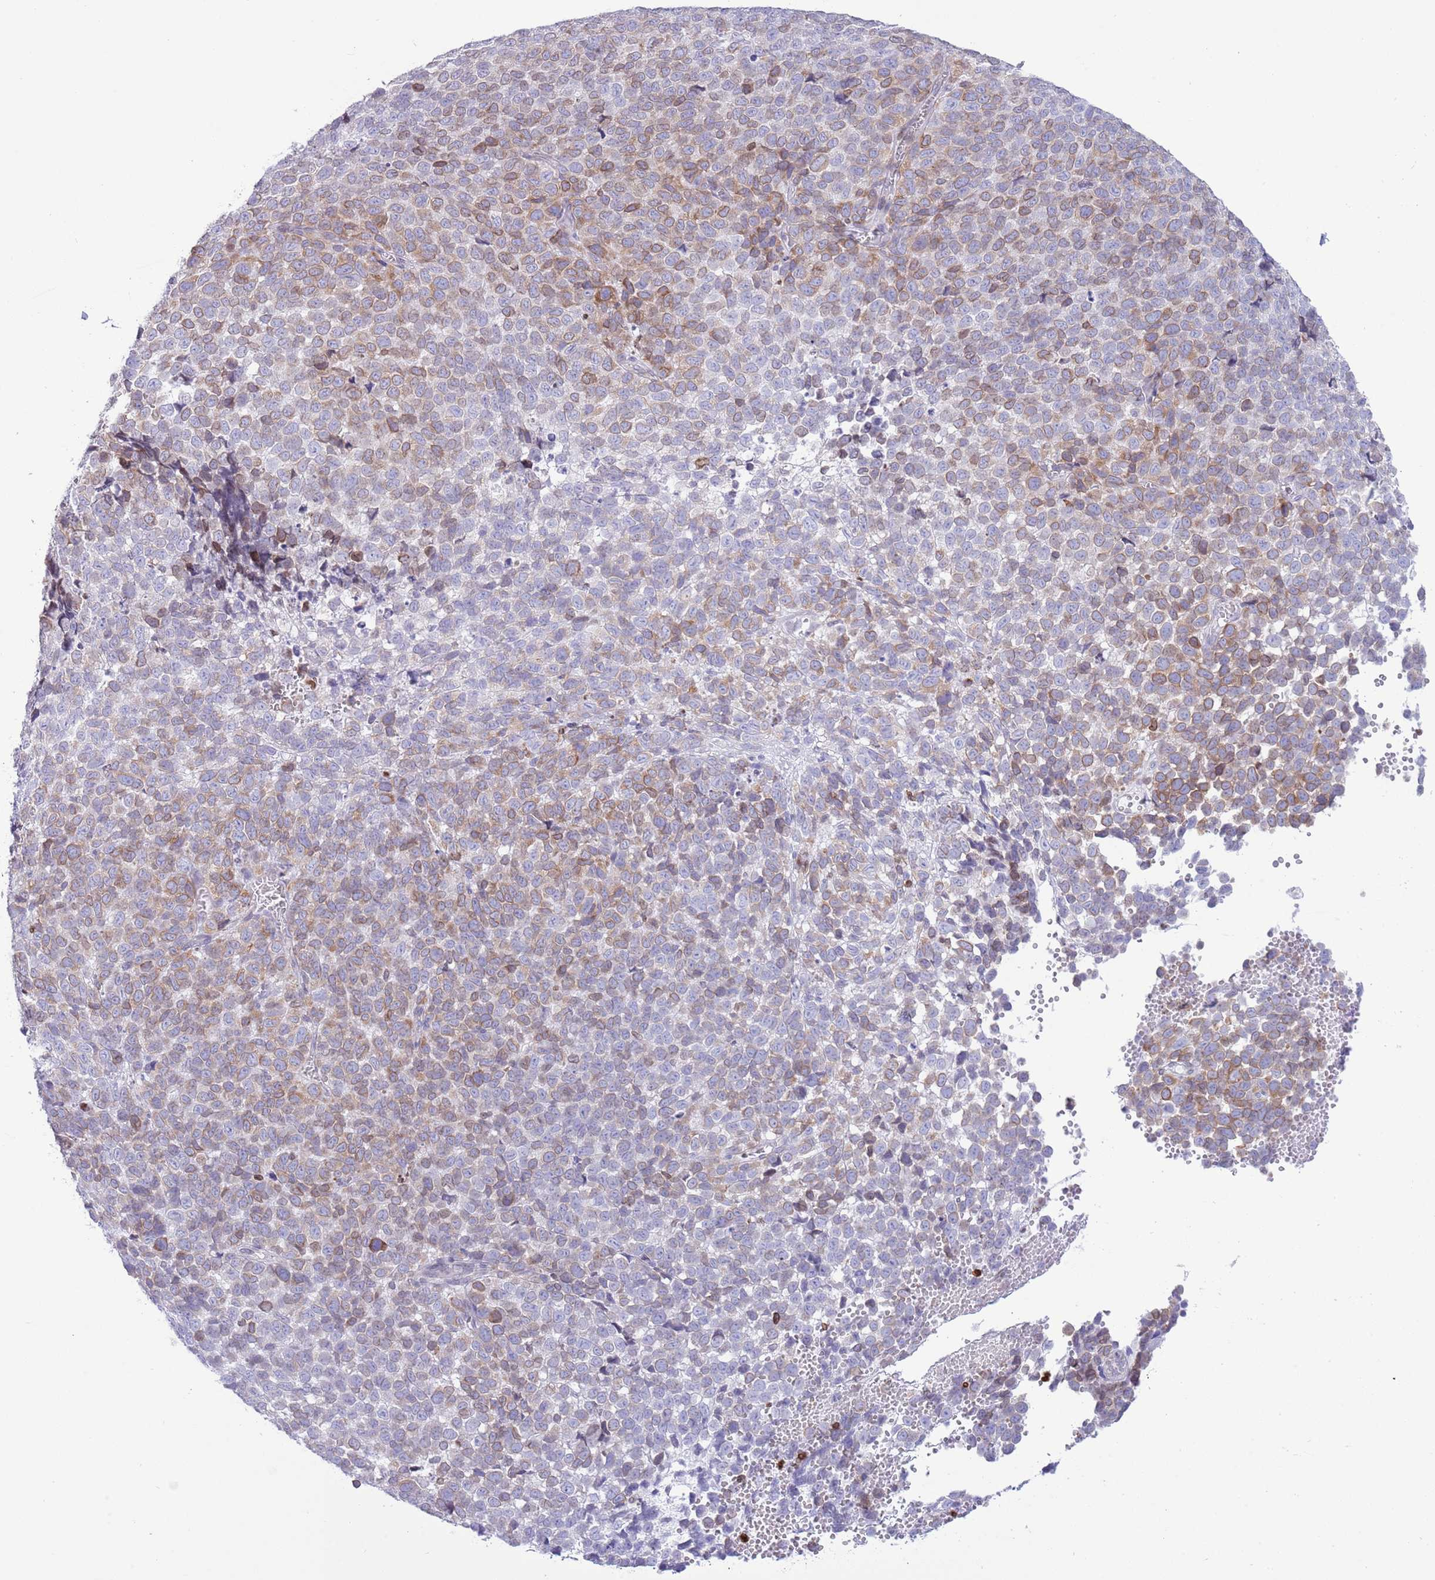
{"staining": {"intensity": "weak", "quantity": "25%-75%", "location": "cytoplasmic/membranous,nuclear"}, "tissue": "melanoma", "cell_type": "Tumor cells", "image_type": "cancer", "snomed": [{"axis": "morphology", "description": "Malignant melanoma, NOS"}, {"axis": "topography", "description": "Nose, NOS"}], "caption": "This image shows IHC staining of malignant melanoma, with low weak cytoplasmic/membranous and nuclear expression in about 25%-75% of tumor cells.", "gene": "LBR", "patient": {"sex": "female", "age": 48}}